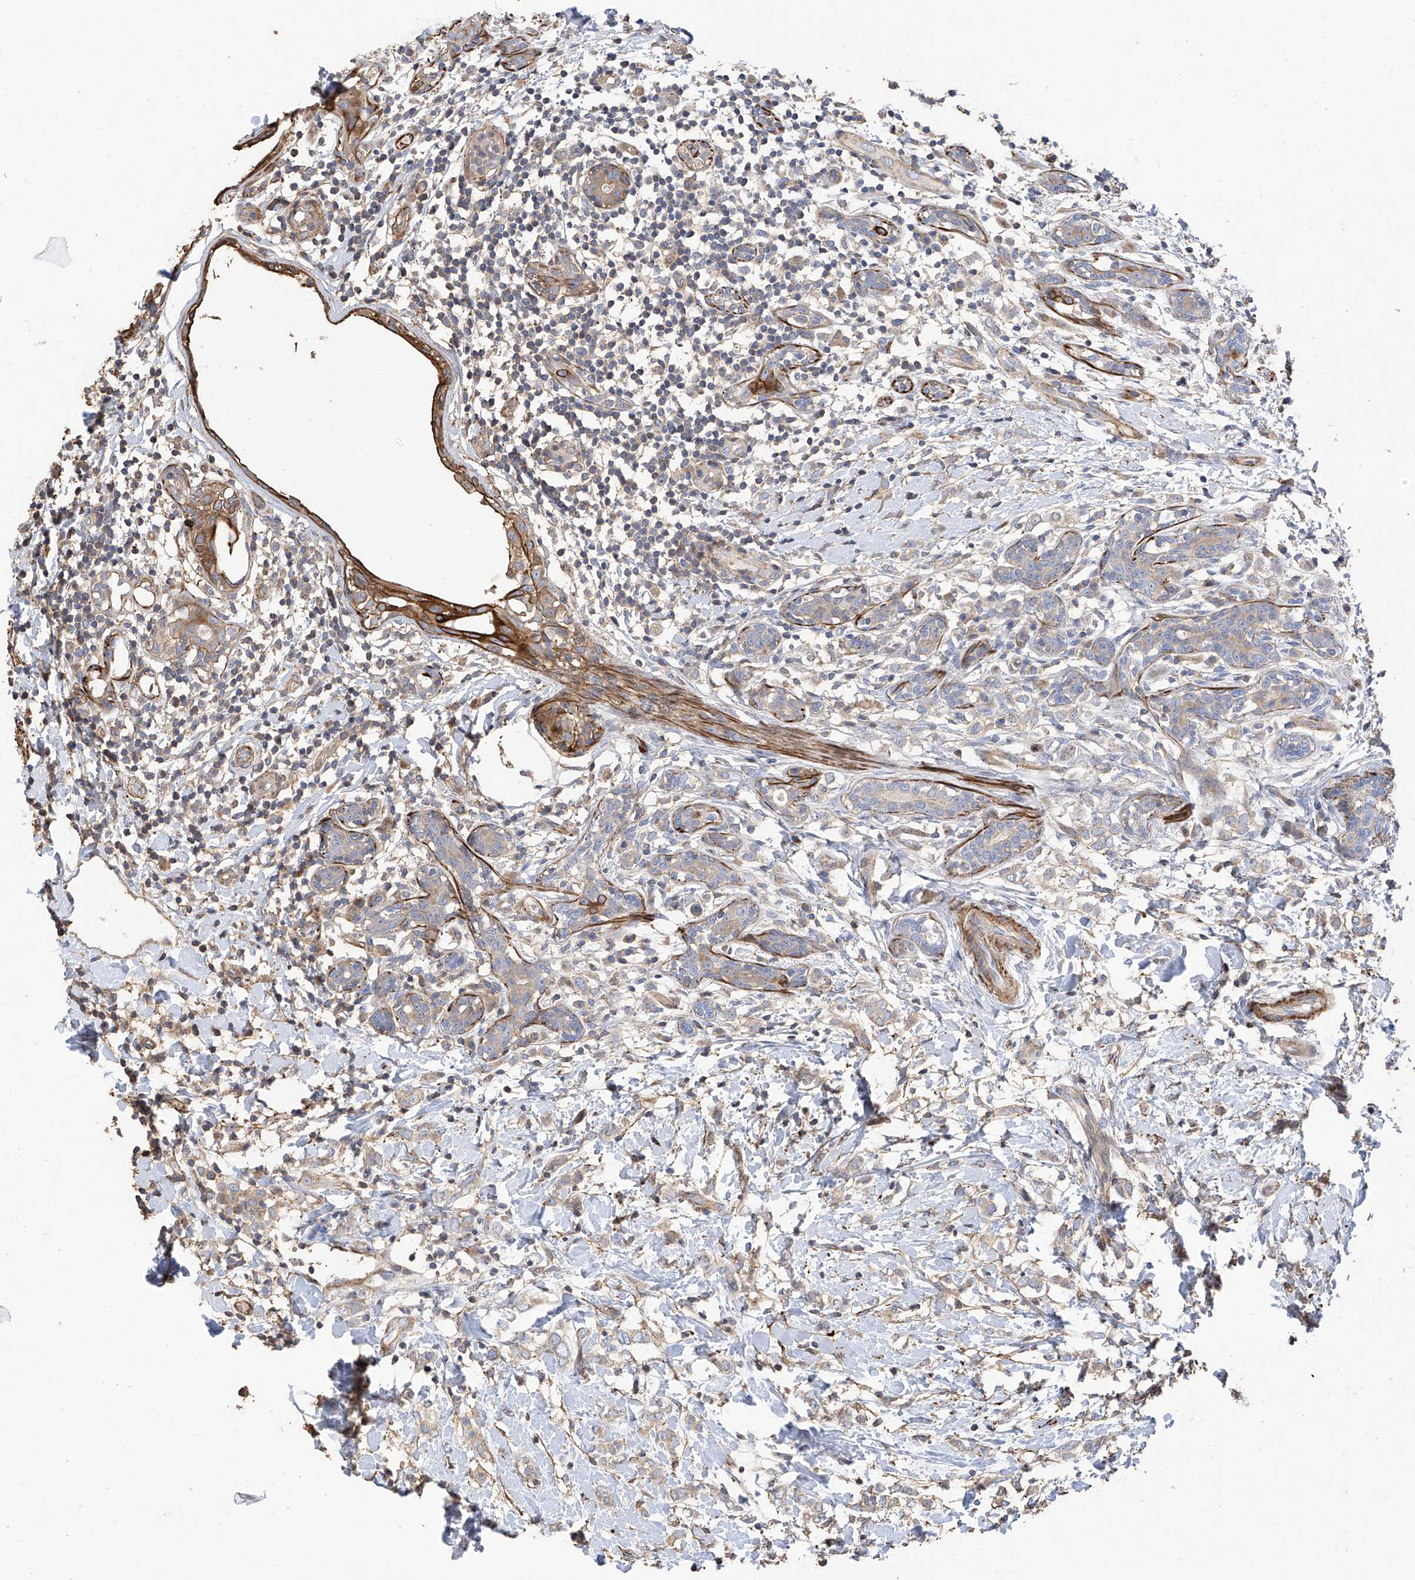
{"staining": {"intensity": "weak", "quantity": "<25%", "location": "cytoplasmic/membranous"}, "tissue": "breast cancer", "cell_type": "Tumor cells", "image_type": "cancer", "snomed": [{"axis": "morphology", "description": "Normal tissue, NOS"}, {"axis": "morphology", "description": "Lobular carcinoma"}, {"axis": "topography", "description": "Breast"}], "caption": "Tumor cells are negative for brown protein staining in lobular carcinoma (breast).", "gene": "SLC43A3", "patient": {"sex": "female", "age": 47}}